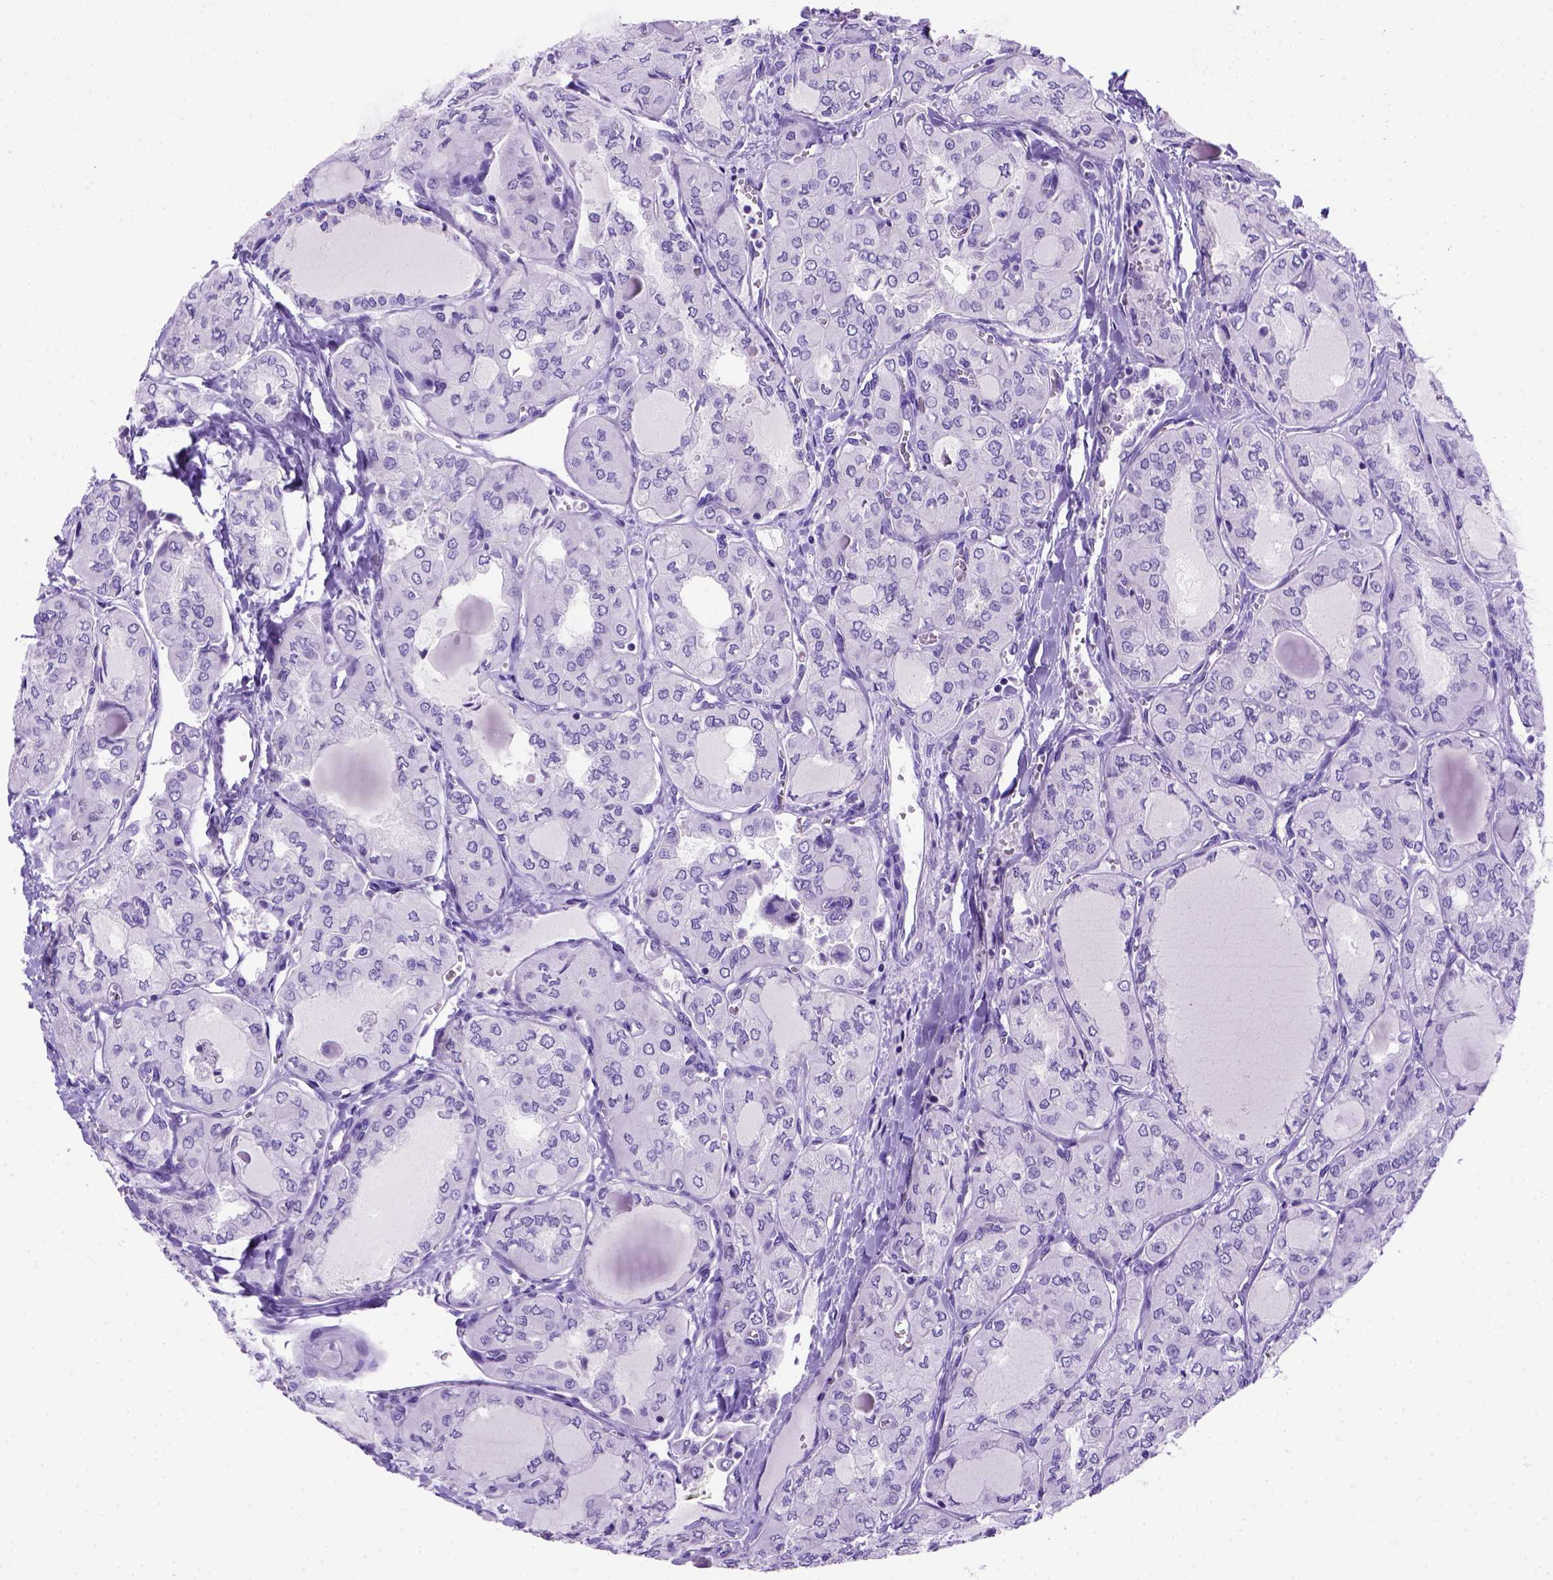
{"staining": {"intensity": "negative", "quantity": "none", "location": "none"}, "tissue": "thyroid cancer", "cell_type": "Tumor cells", "image_type": "cancer", "snomed": [{"axis": "morphology", "description": "Papillary adenocarcinoma, NOS"}, {"axis": "topography", "description": "Thyroid gland"}], "caption": "Immunohistochemical staining of thyroid papillary adenocarcinoma exhibits no significant staining in tumor cells.", "gene": "FOXI1", "patient": {"sex": "male", "age": 20}}